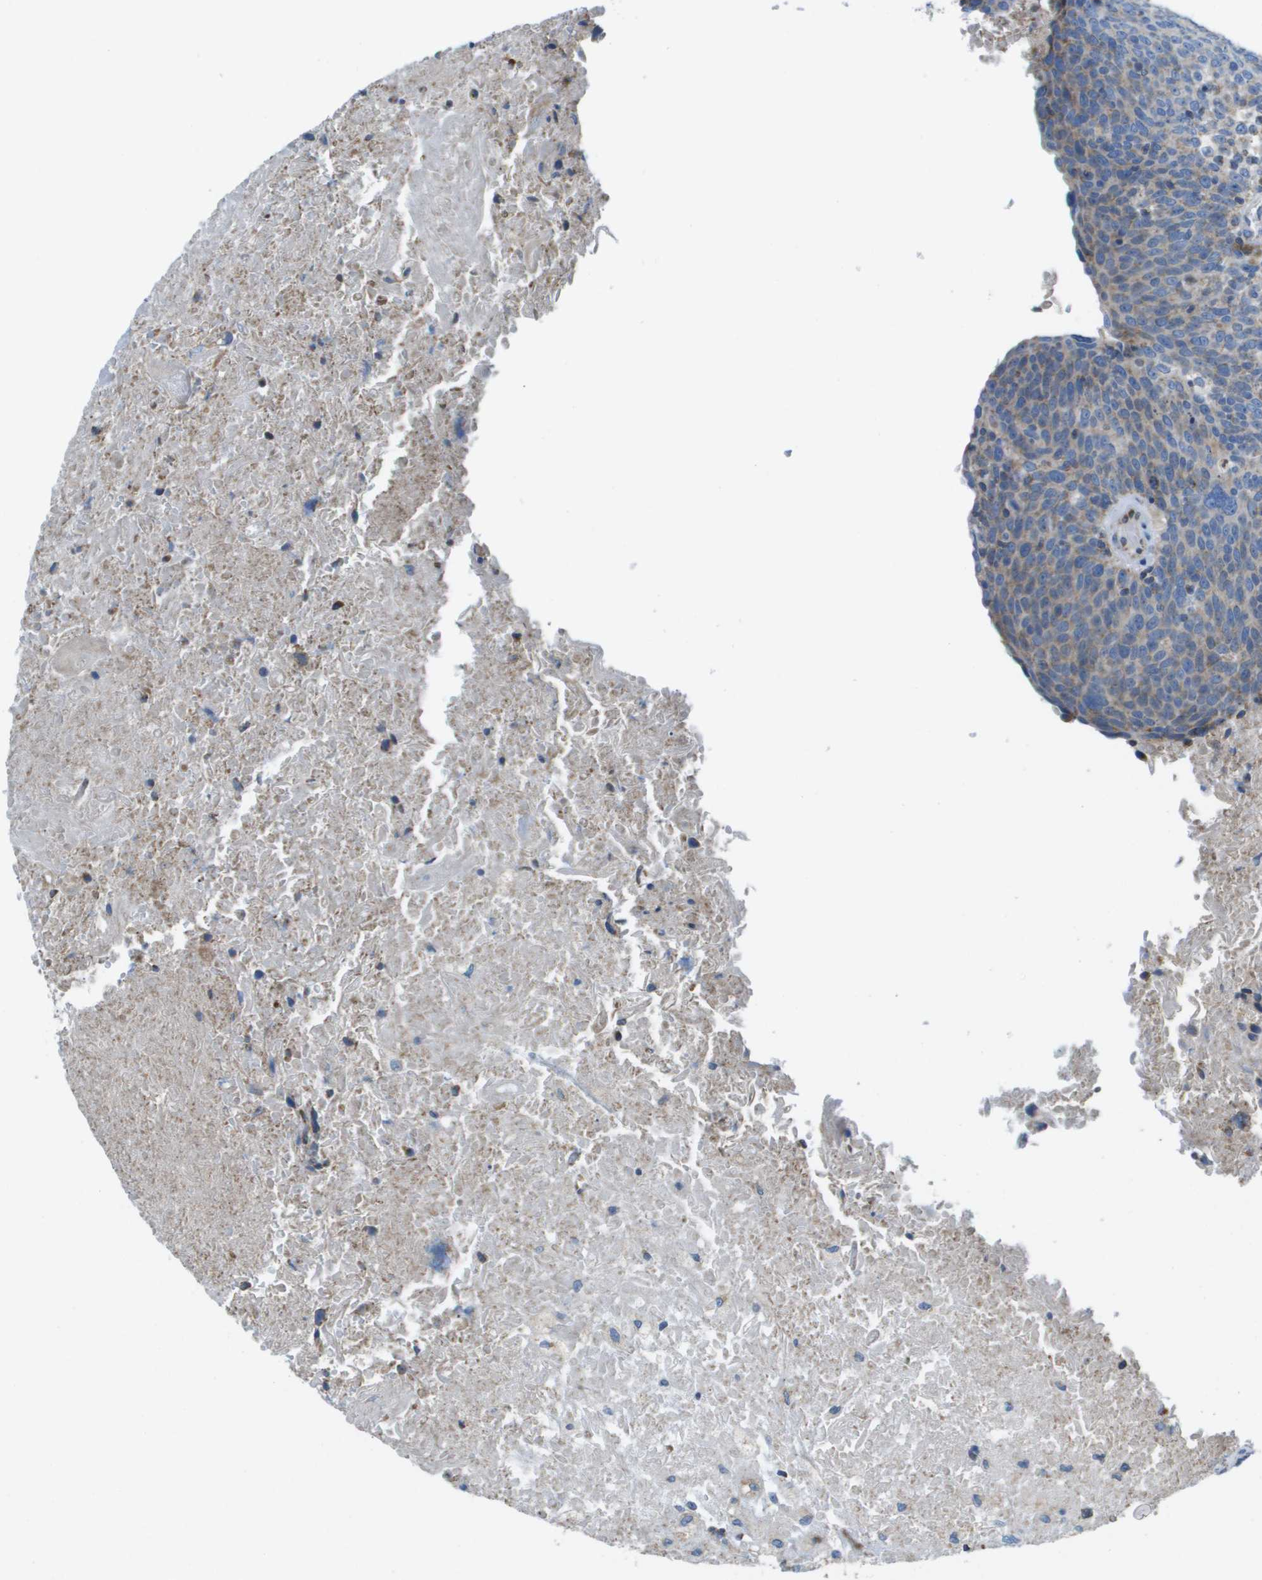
{"staining": {"intensity": "weak", "quantity": "<25%", "location": "cytoplasmic/membranous"}, "tissue": "head and neck cancer", "cell_type": "Tumor cells", "image_type": "cancer", "snomed": [{"axis": "morphology", "description": "Squamous cell carcinoma, NOS"}, {"axis": "morphology", "description": "Squamous cell carcinoma, metastatic, NOS"}, {"axis": "topography", "description": "Lymph node"}, {"axis": "topography", "description": "Head-Neck"}], "caption": "An image of head and neck cancer (squamous cell carcinoma) stained for a protein shows no brown staining in tumor cells. The staining was performed using DAB to visualize the protein expression in brown, while the nuclei were stained in blue with hematoxylin (Magnification: 20x).", "gene": "GALNT6", "patient": {"sex": "male", "age": 62}}